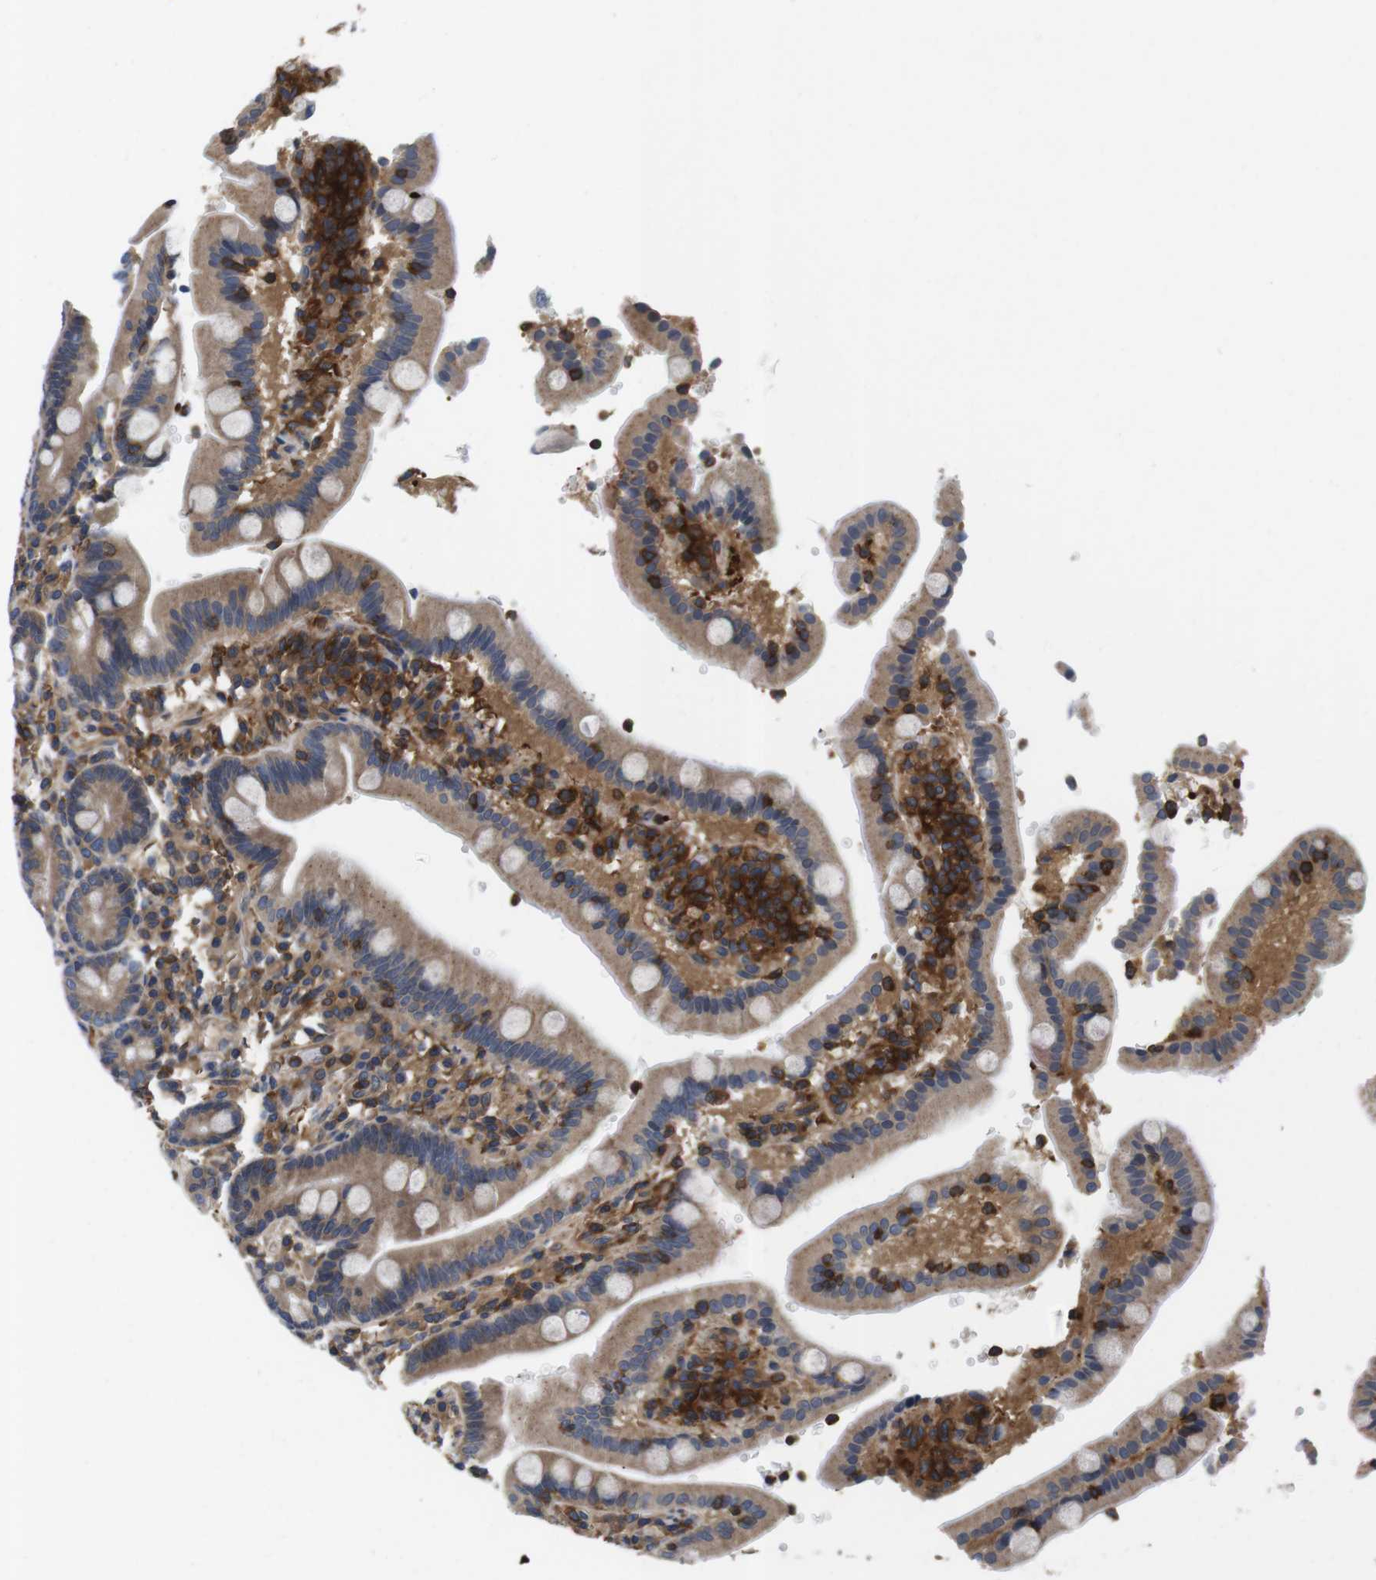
{"staining": {"intensity": "moderate", "quantity": ">75%", "location": "cytoplasmic/membranous"}, "tissue": "duodenum", "cell_type": "Glandular cells", "image_type": "normal", "snomed": [{"axis": "morphology", "description": "Normal tissue, NOS"}, {"axis": "topography", "description": "Small intestine, NOS"}], "caption": "Unremarkable duodenum demonstrates moderate cytoplasmic/membranous positivity in approximately >75% of glandular cells, visualized by immunohistochemistry.", "gene": "HERPUD2", "patient": {"sex": "female", "age": 71}}